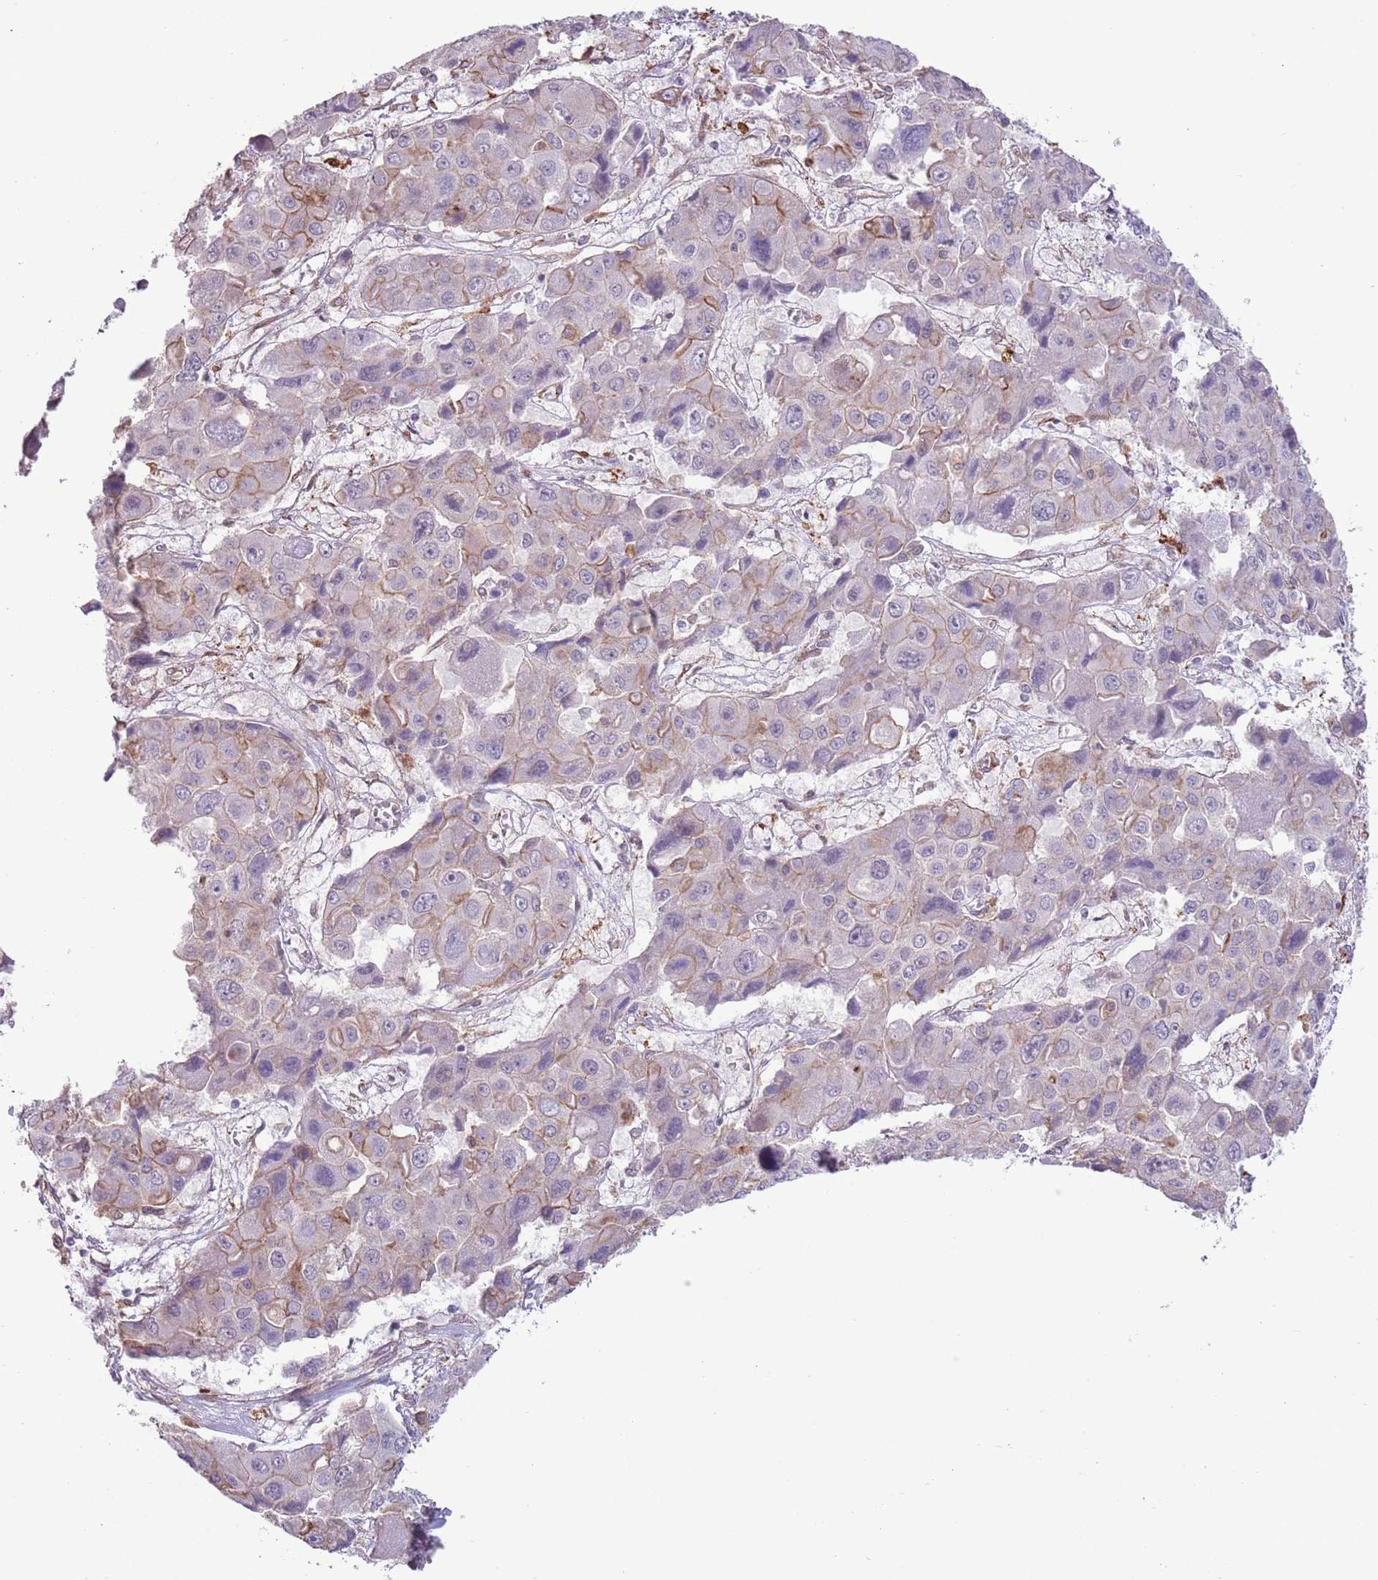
{"staining": {"intensity": "weak", "quantity": "<25%", "location": "cytoplasmic/membranous"}, "tissue": "liver cancer", "cell_type": "Tumor cells", "image_type": "cancer", "snomed": [{"axis": "morphology", "description": "Cholangiocarcinoma"}, {"axis": "topography", "description": "Liver"}], "caption": "Immunohistochemistry image of neoplastic tissue: liver cancer stained with DAB (3,3'-diaminobenzidine) reveals no significant protein expression in tumor cells.", "gene": "CREBZF", "patient": {"sex": "male", "age": 67}}